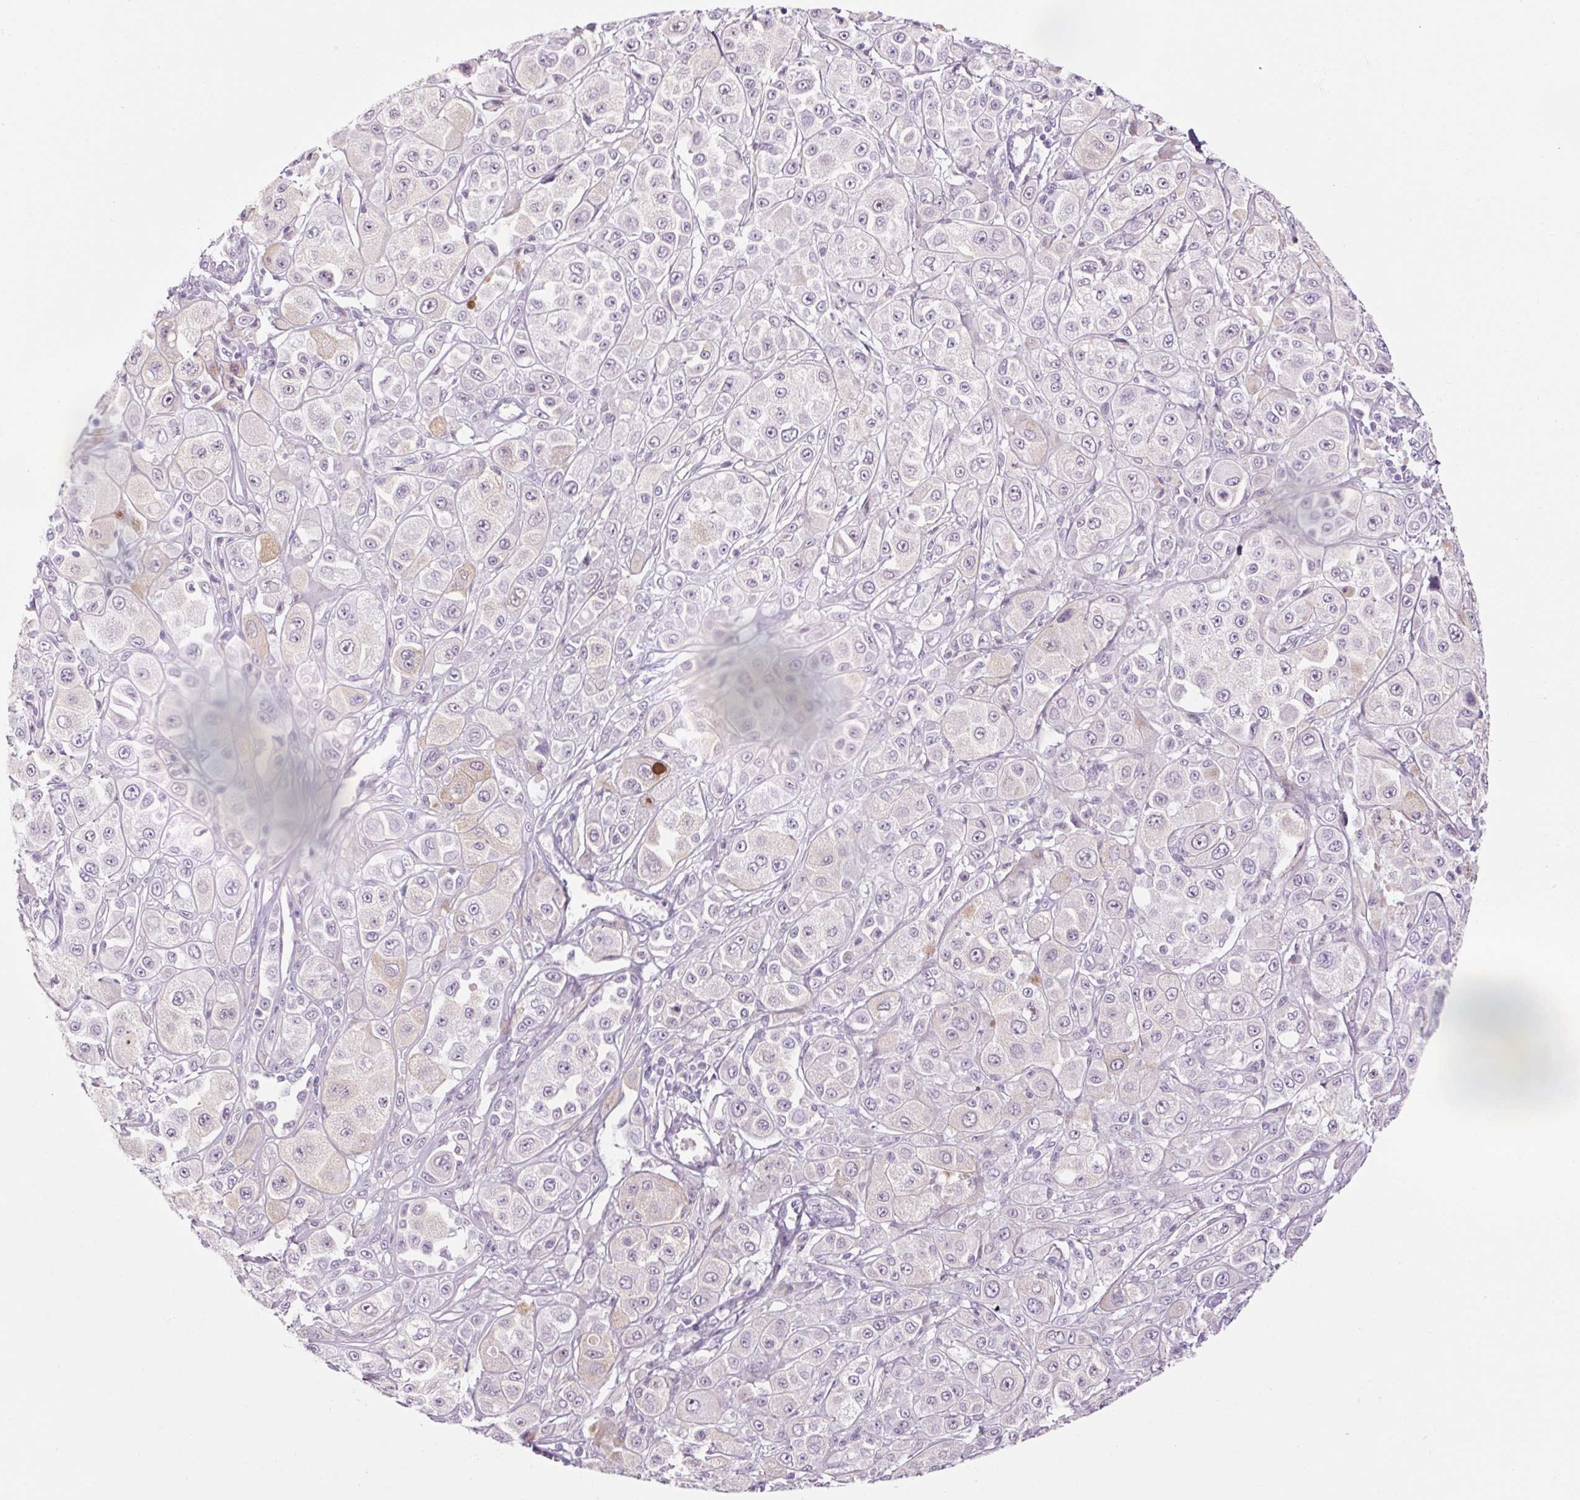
{"staining": {"intensity": "weak", "quantity": "<25%", "location": "cytoplasmic/membranous"}, "tissue": "melanoma", "cell_type": "Tumor cells", "image_type": "cancer", "snomed": [{"axis": "morphology", "description": "Malignant melanoma, NOS"}, {"axis": "topography", "description": "Skin"}], "caption": "A high-resolution micrograph shows immunohistochemistry staining of malignant melanoma, which displays no significant expression in tumor cells.", "gene": "RPTN", "patient": {"sex": "male", "age": 67}}